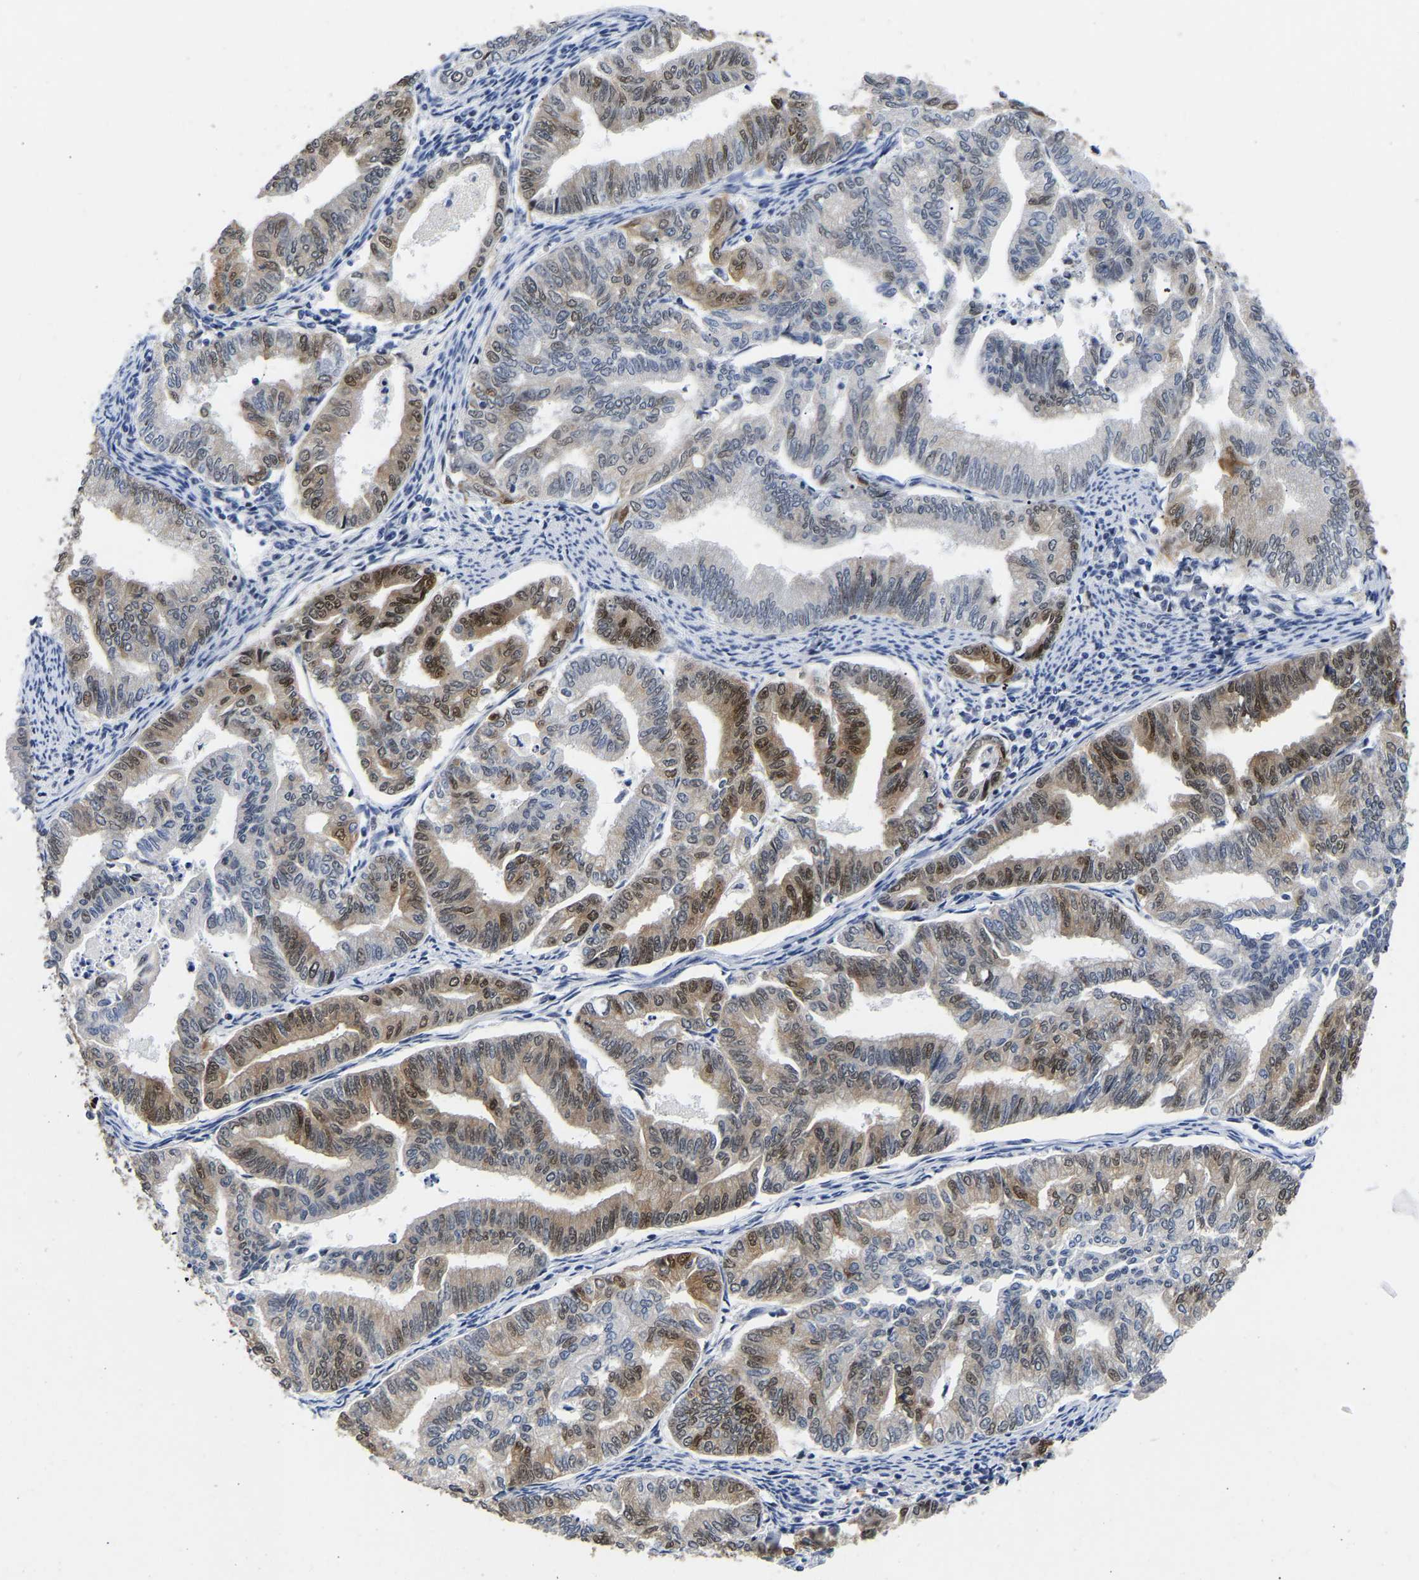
{"staining": {"intensity": "moderate", "quantity": "25%-75%", "location": "cytoplasmic/membranous,nuclear"}, "tissue": "endometrial cancer", "cell_type": "Tumor cells", "image_type": "cancer", "snomed": [{"axis": "morphology", "description": "Adenocarcinoma, NOS"}, {"axis": "topography", "description": "Endometrium"}], "caption": "Human adenocarcinoma (endometrial) stained with a brown dye exhibits moderate cytoplasmic/membranous and nuclear positive positivity in approximately 25%-75% of tumor cells.", "gene": "CCDC6", "patient": {"sex": "female", "age": 79}}